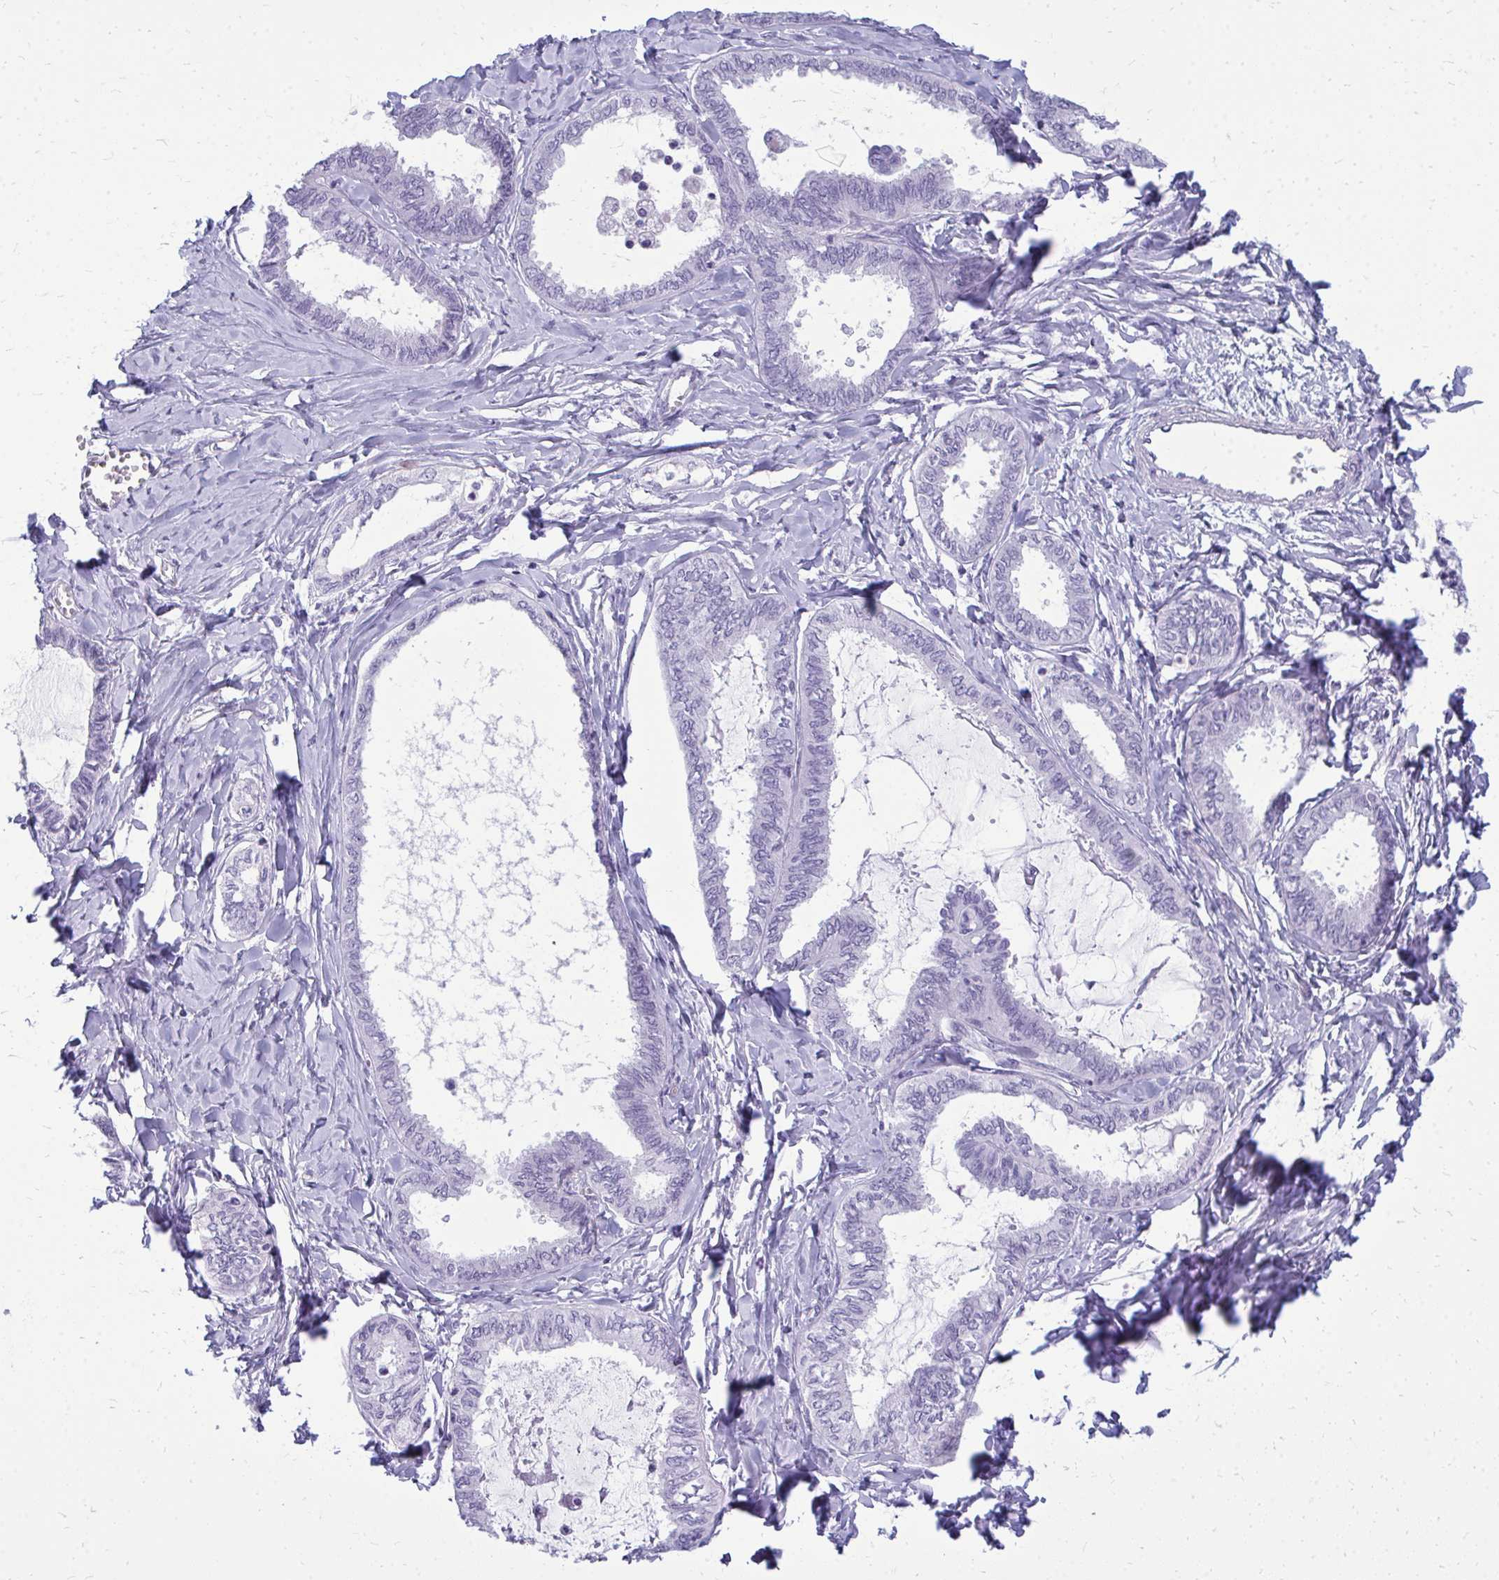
{"staining": {"intensity": "negative", "quantity": "none", "location": "none"}, "tissue": "ovarian cancer", "cell_type": "Tumor cells", "image_type": "cancer", "snomed": [{"axis": "morphology", "description": "Carcinoma, endometroid"}, {"axis": "topography", "description": "Ovary"}], "caption": "A high-resolution histopathology image shows immunohistochemistry staining of ovarian cancer (endometroid carcinoma), which exhibits no significant expression in tumor cells.", "gene": "FABP3", "patient": {"sex": "female", "age": 70}}